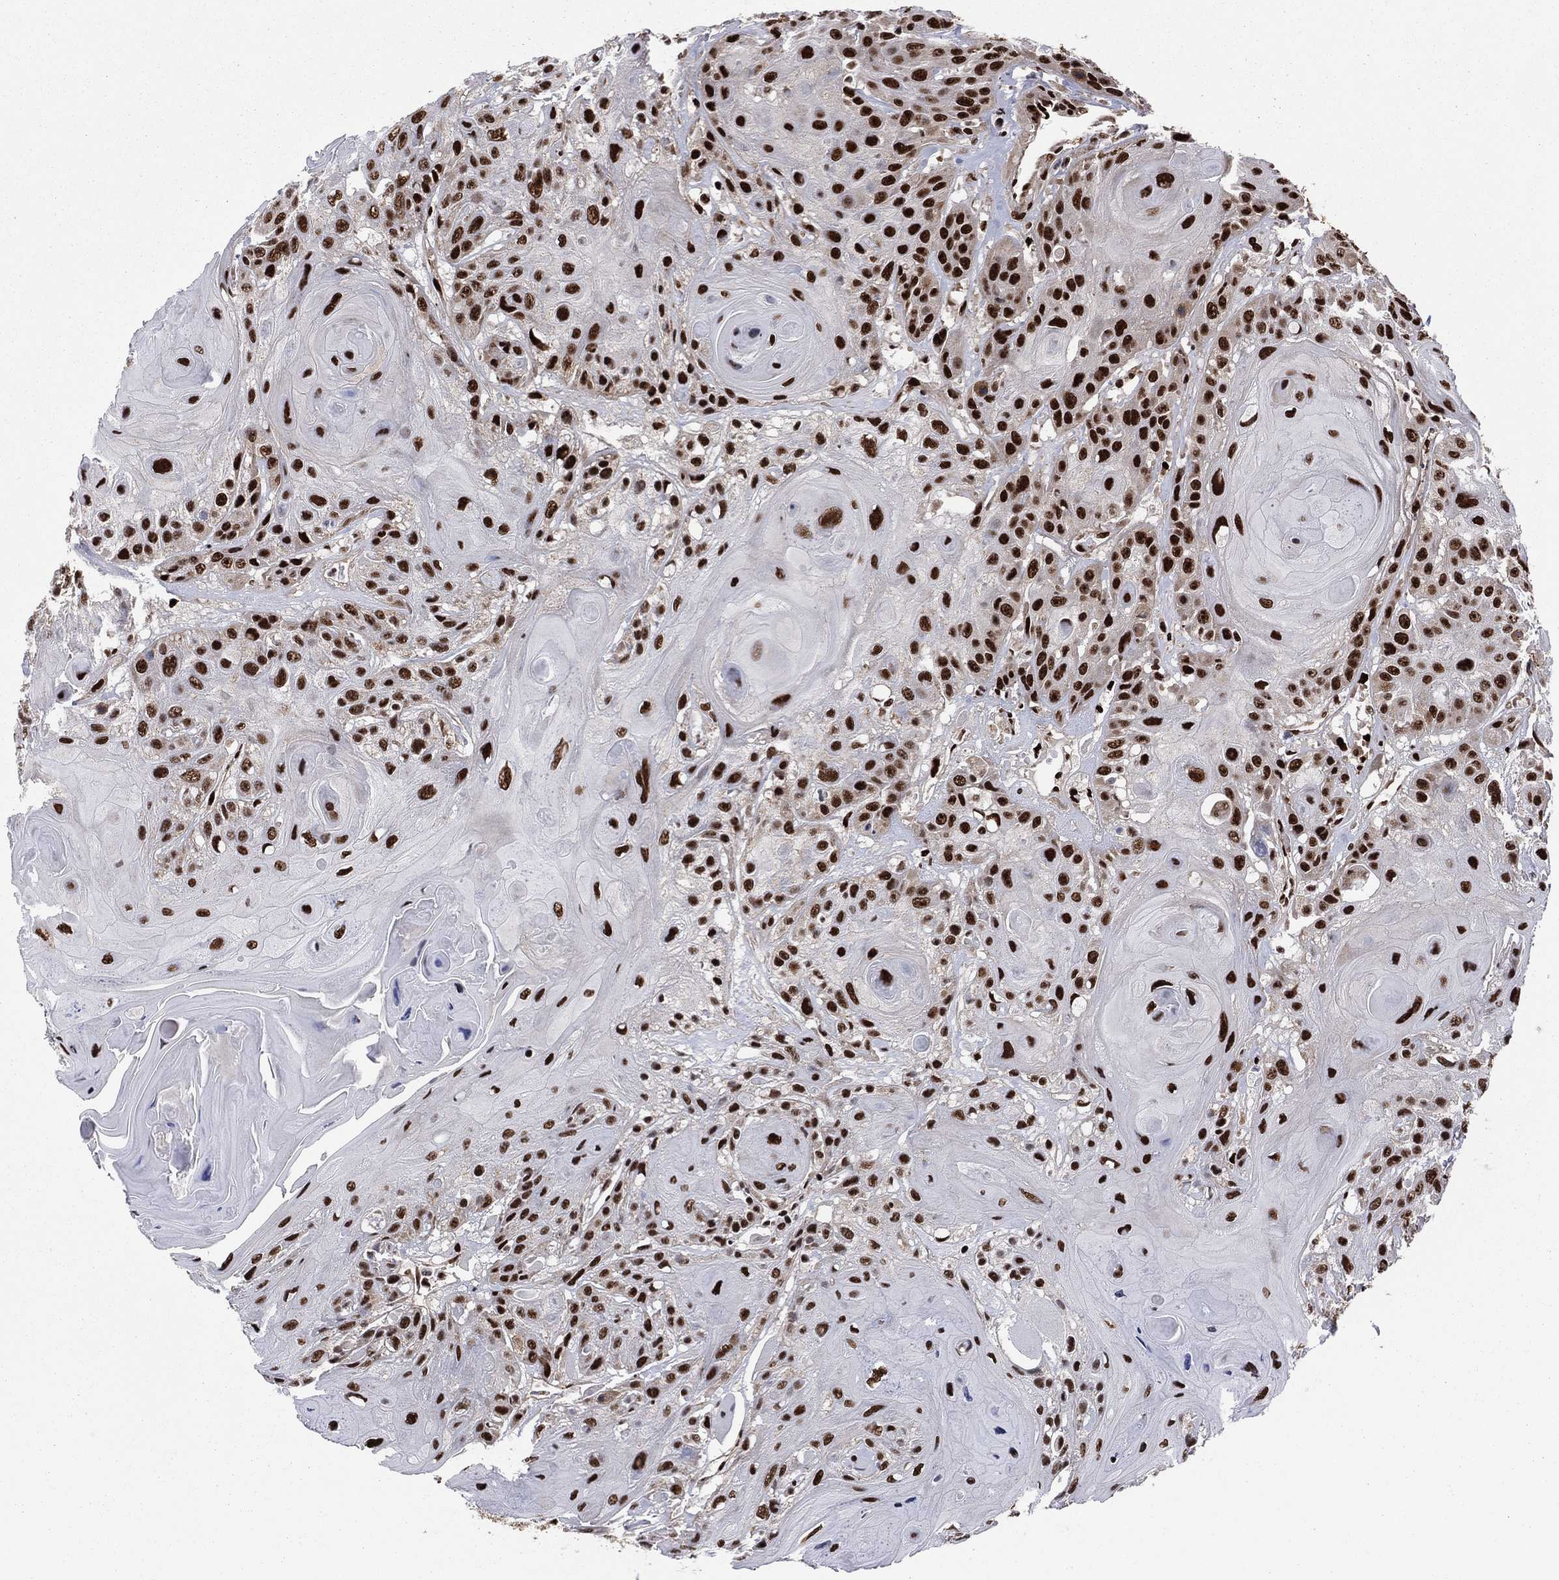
{"staining": {"intensity": "strong", "quantity": ">75%", "location": "nuclear"}, "tissue": "head and neck cancer", "cell_type": "Tumor cells", "image_type": "cancer", "snomed": [{"axis": "morphology", "description": "Squamous cell carcinoma, NOS"}, {"axis": "topography", "description": "Head-Neck"}], "caption": "Head and neck cancer stained with a protein marker reveals strong staining in tumor cells.", "gene": "TP53BP1", "patient": {"sex": "female", "age": 59}}